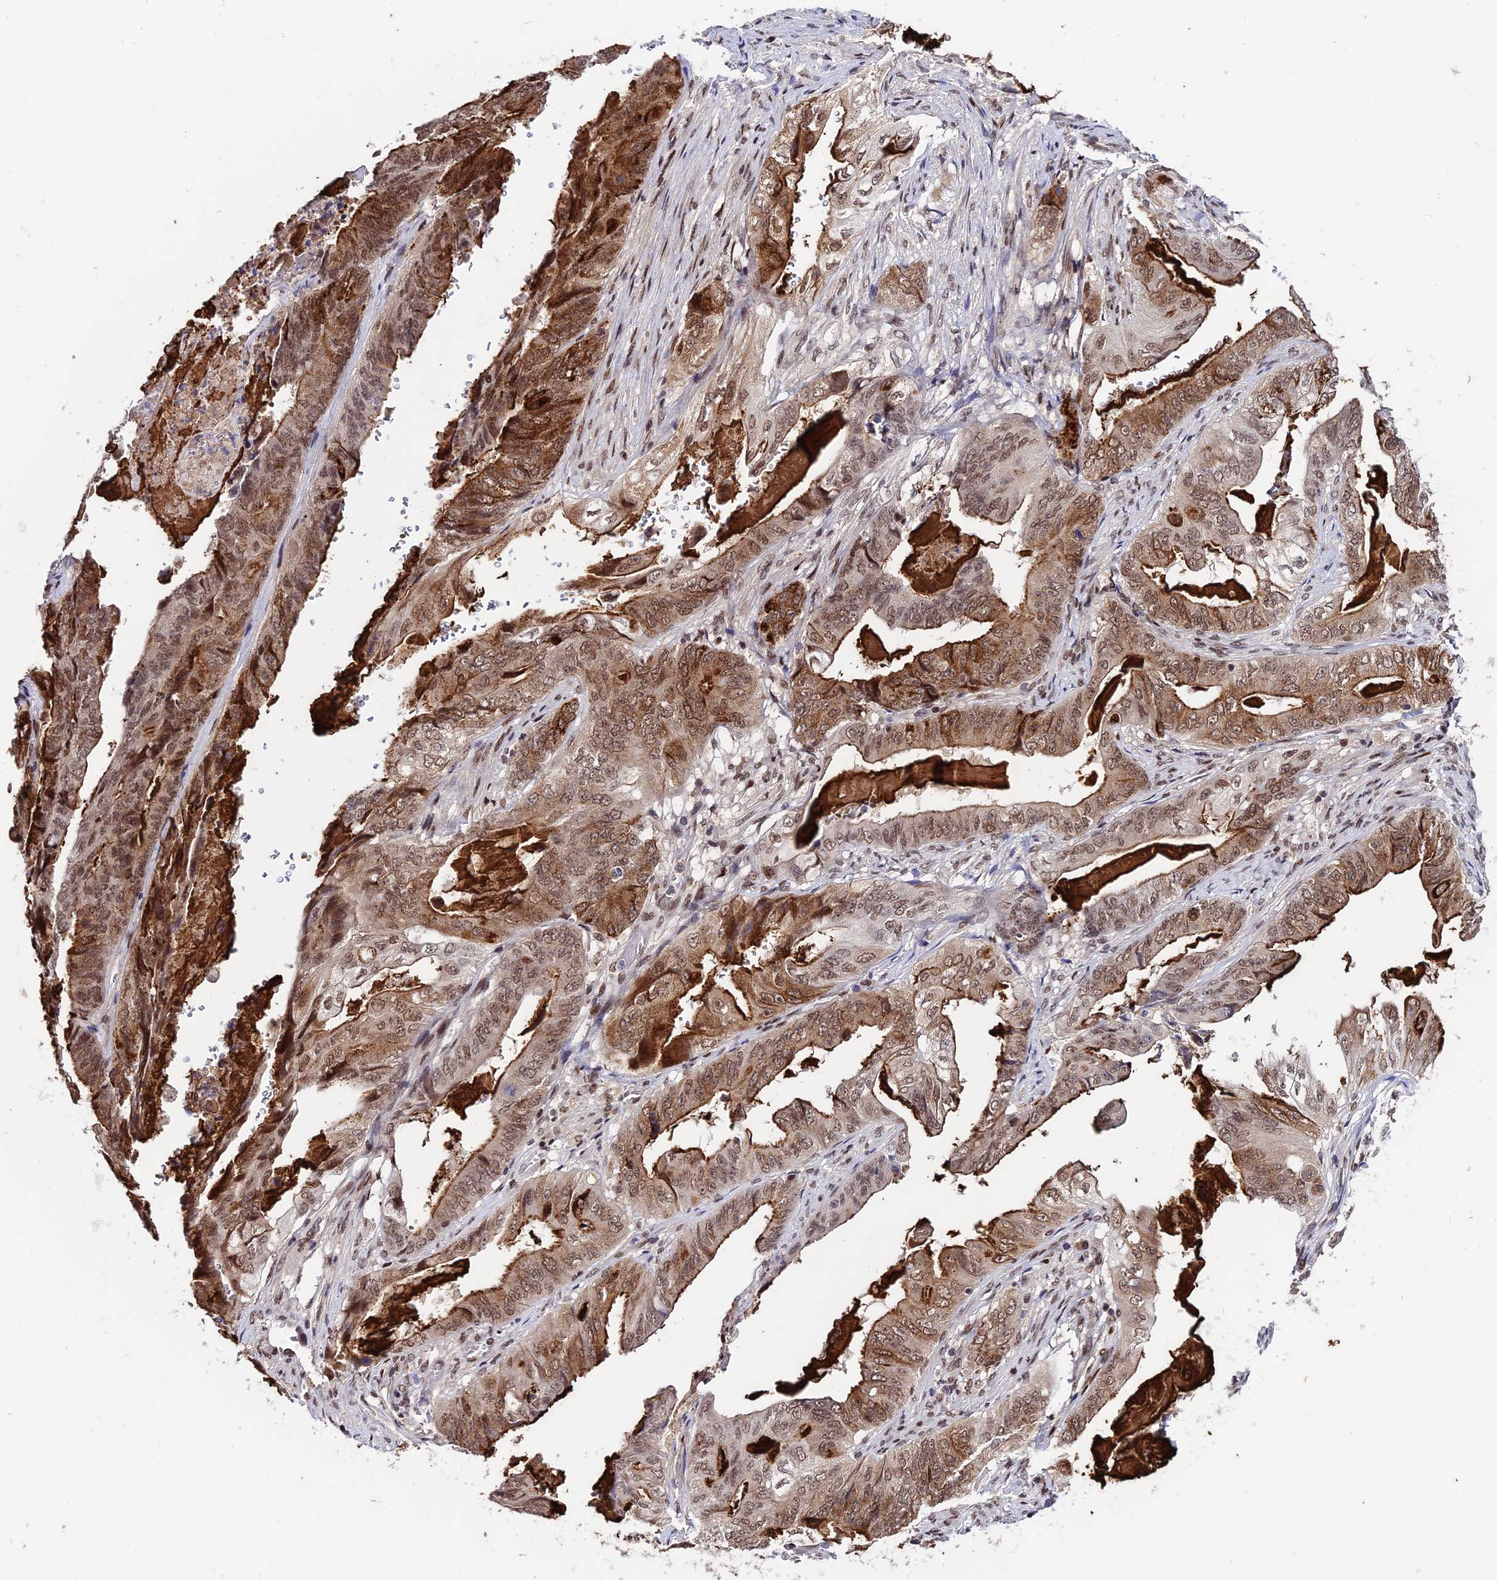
{"staining": {"intensity": "moderate", "quantity": ">75%", "location": "cytoplasmic/membranous,nuclear"}, "tissue": "stomach cancer", "cell_type": "Tumor cells", "image_type": "cancer", "snomed": [{"axis": "morphology", "description": "Adenocarcinoma, NOS"}, {"axis": "topography", "description": "Stomach"}], "caption": "The photomicrograph demonstrates staining of adenocarcinoma (stomach), revealing moderate cytoplasmic/membranous and nuclear protein expression (brown color) within tumor cells. (IHC, brightfield microscopy, high magnification).", "gene": "SYT15", "patient": {"sex": "female", "age": 73}}